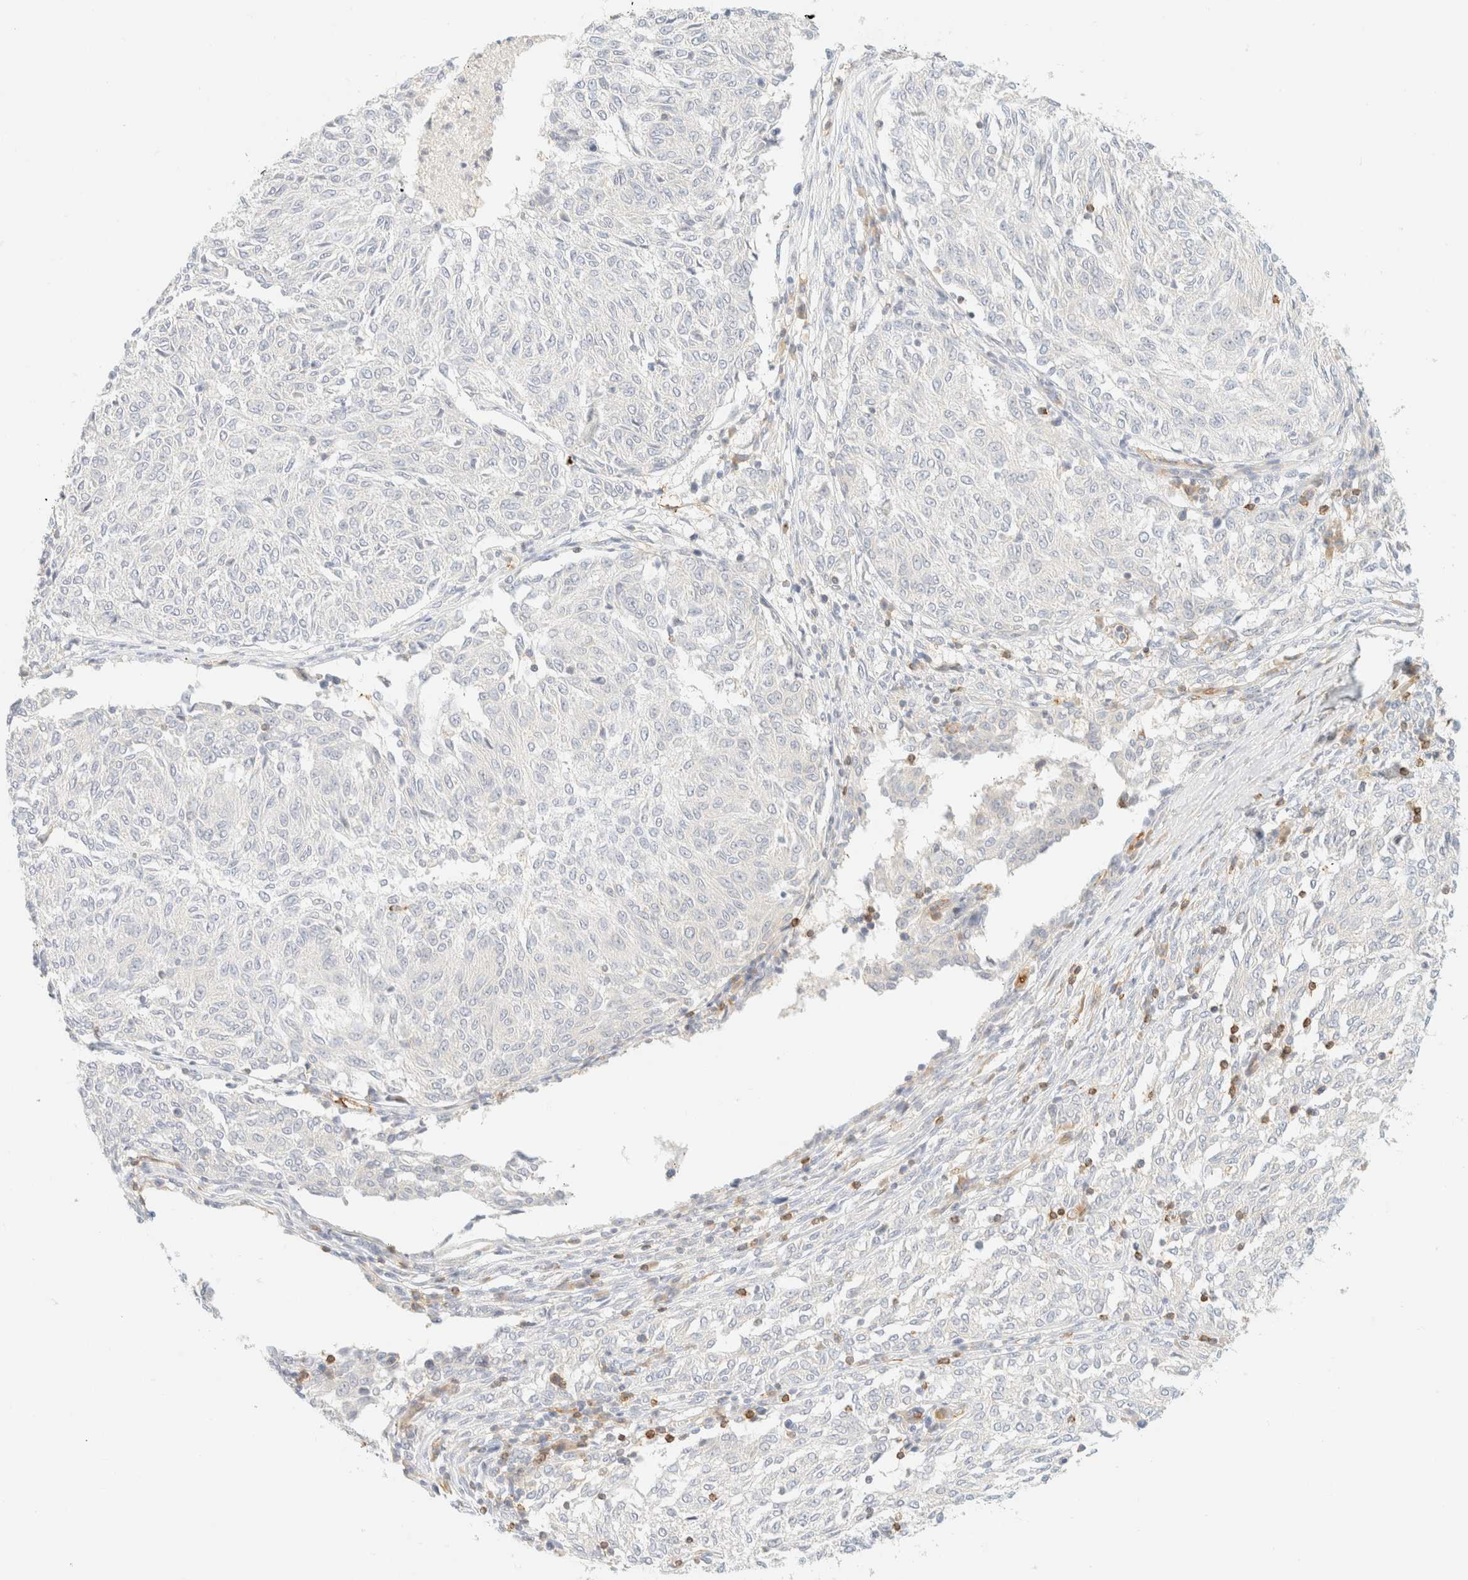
{"staining": {"intensity": "negative", "quantity": "none", "location": "none"}, "tissue": "melanoma", "cell_type": "Tumor cells", "image_type": "cancer", "snomed": [{"axis": "morphology", "description": "Malignant melanoma, NOS"}, {"axis": "topography", "description": "Skin"}], "caption": "Tumor cells are negative for protein expression in human melanoma.", "gene": "OTOP2", "patient": {"sex": "female", "age": 72}}